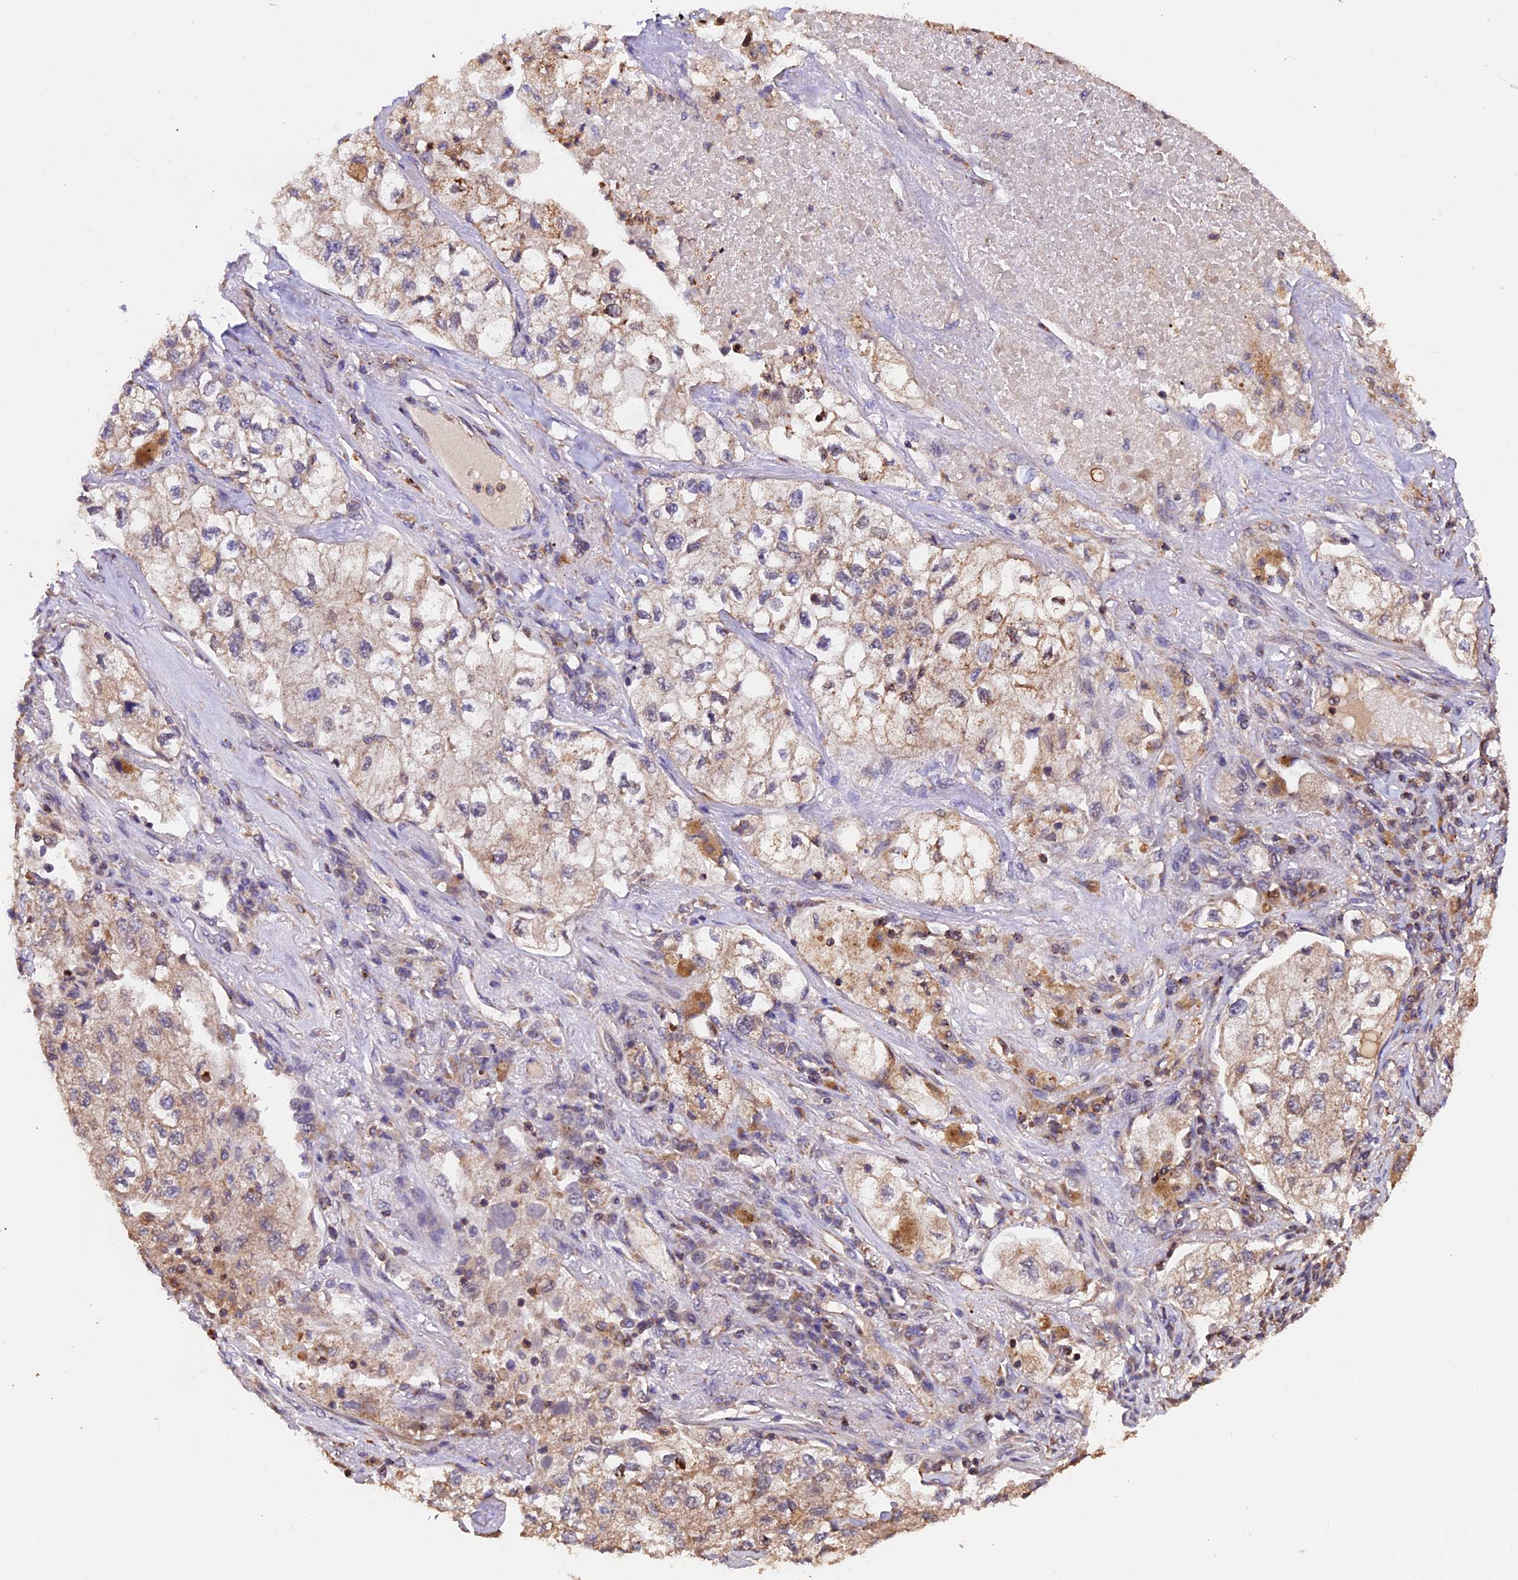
{"staining": {"intensity": "weak", "quantity": ">75%", "location": "cytoplasmic/membranous"}, "tissue": "lung cancer", "cell_type": "Tumor cells", "image_type": "cancer", "snomed": [{"axis": "morphology", "description": "Adenocarcinoma, NOS"}, {"axis": "topography", "description": "Lung"}], "caption": "Immunohistochemical staining of adenocarcinoma (lung) reveals low levels of weak cytoplasmic/membranous protein expression in approximately >75% of tumor cells.", "gene": "PKD2L2", "patient": {"sex": "male", "age": 63}}